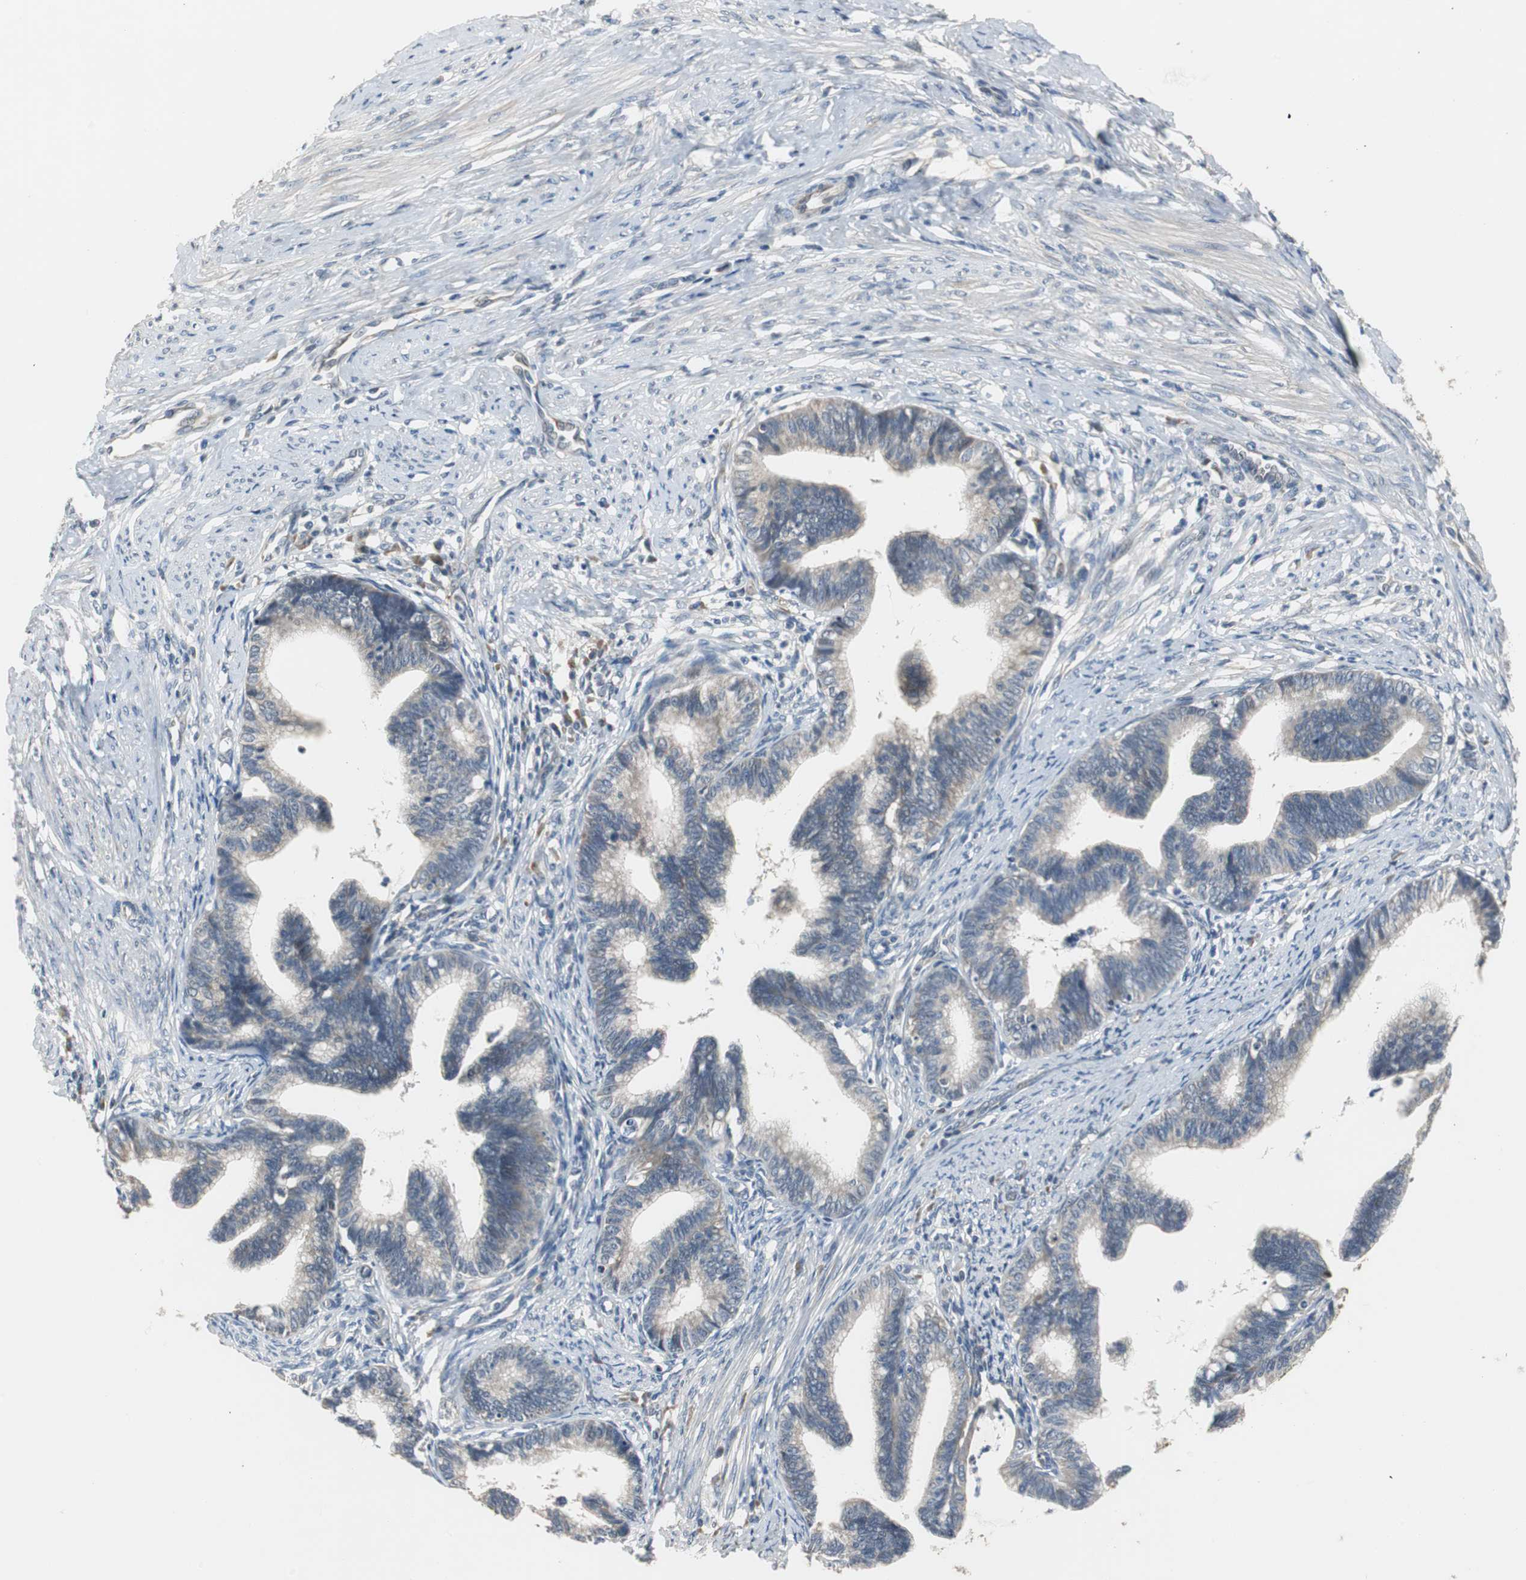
{"staining": {"intensity": "weak", "quantity": "25%-75%", "location": "cytoplasmic/membranous"}, "tissue": "cervical cancer", "cell_type": "Tumor cells", "image_type": "cancer", "snomed": [{"axis": "morphology", "description": "Adenocarcinoma, NOS"}, {"axis": "topography", "description": "Cervix"}], "caption": "The micrograph reveals immunohistochemical staining of adenocarcinoma (cervical). There is weak cytoplasmic/membranous staining is present in approximately 25%-75% of tumor cells. Nuclei are stained in blue.", "gene": "MYT1", "patient": {"sex": "female", "age": 36}}